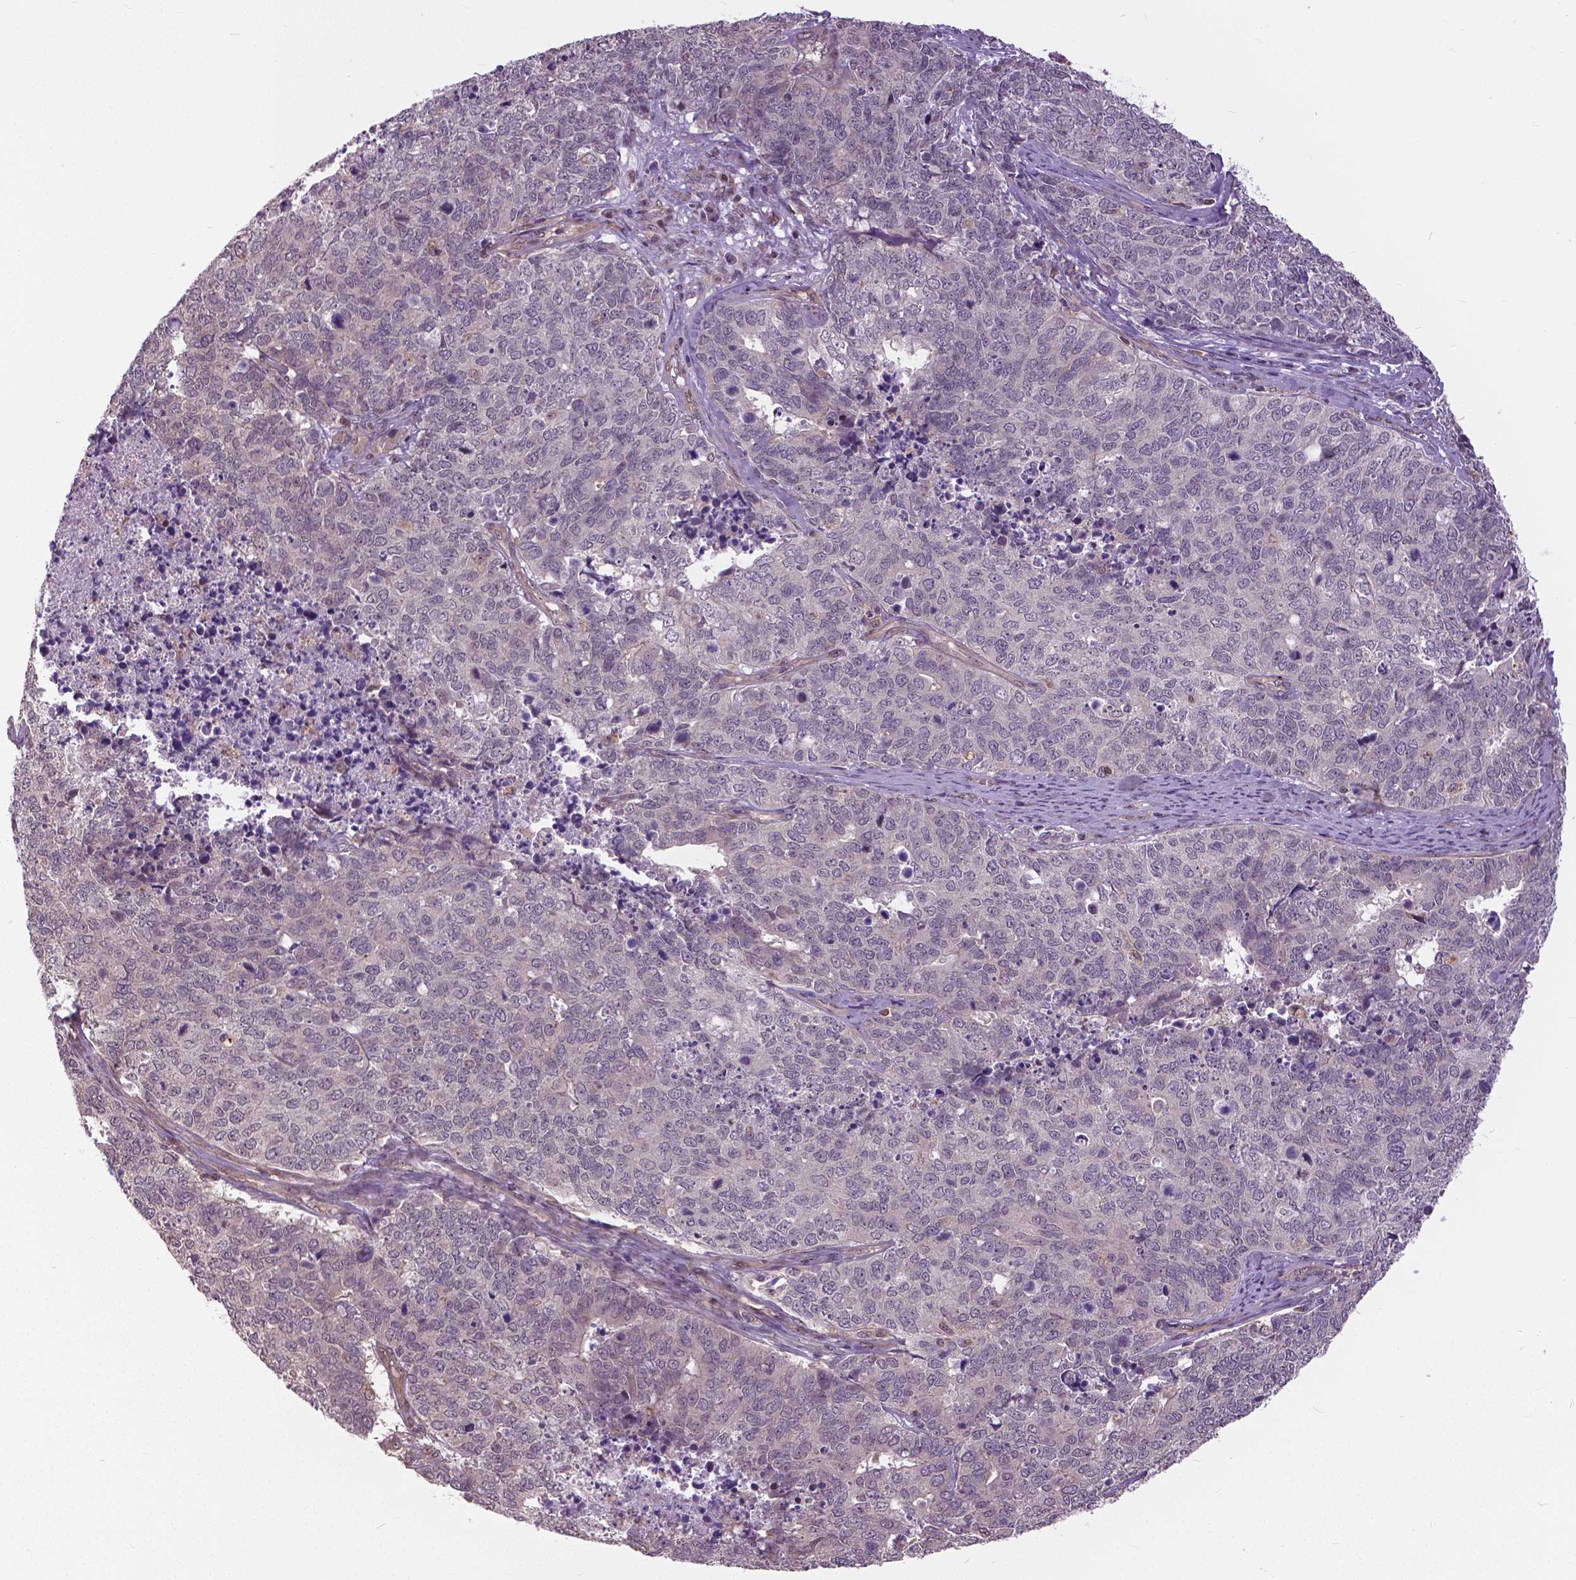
{"staining": {"intensity": "negative", "quantity": "none", "location": "none"}, "tissue": "cervical cancer", "cell_type": "Tumor cells", "image_type": "cancer", "snomed": [{"axis": "morphology", "description": "Adenocarcinoma, NOS"}, {"axis": "topography", "description": "Cervix"}], "caption": "This image is of cervical cancer stained with immunohistochemistry (IHC) to label a protein in brown with the nuclei are counter-stained blue. There is no expression in tumor cells. (DAB (3,3'-diaminobenzidine) IHC, high magnification).", "gene": "ANXA13", "patient": {"sex": "female", "age": 63}}